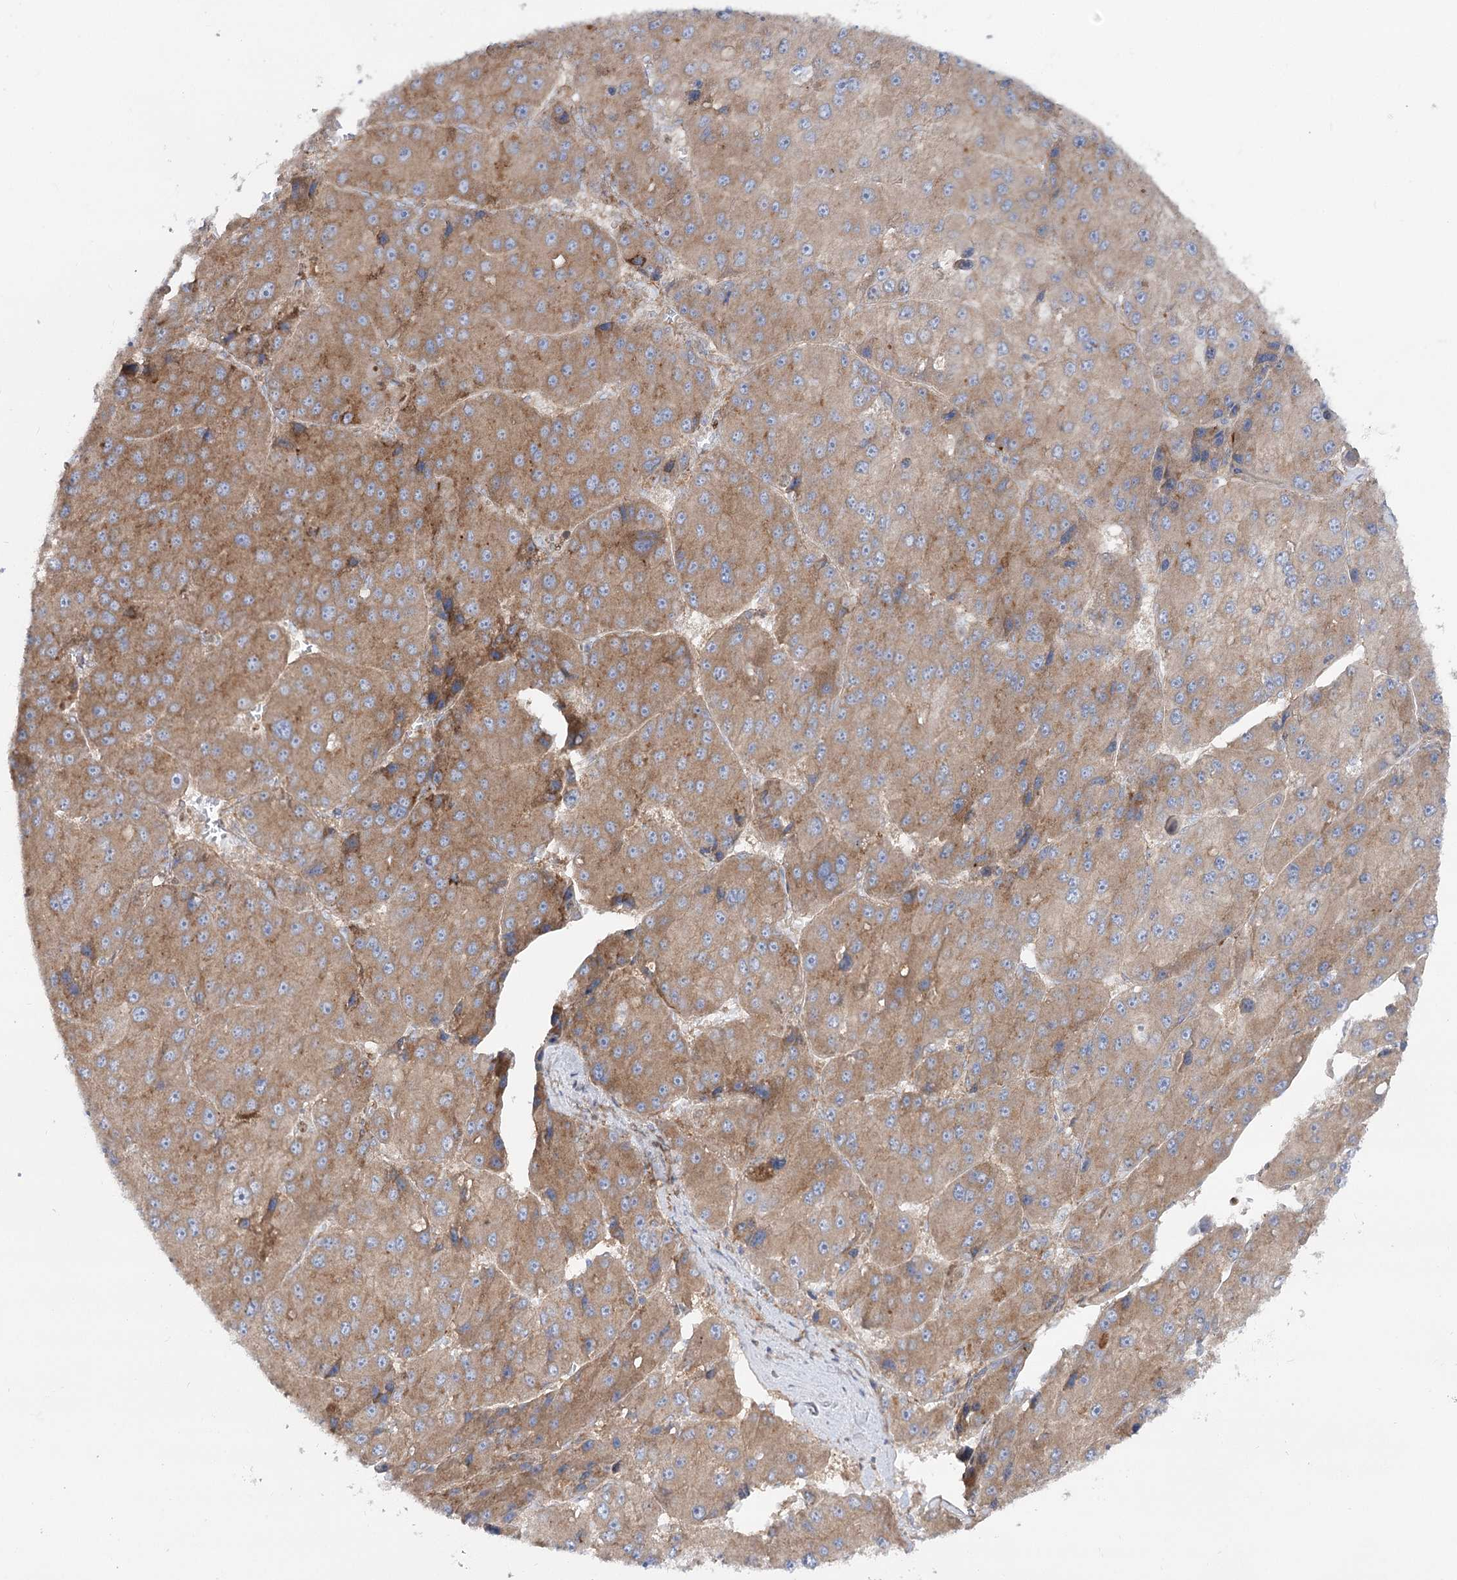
{"staining": {"intensity": "moderate", "quantity": ">75%", "location": "cytoplasmic/membranous"}, "tissue": "liver cancer", "cell_type": "Tumor cells", "image_type": "cancer", "snomed": [{"axis": "morphology", "description": "Carcinoma, Hepatocellular, NOS"}, {"axis": "topography", "description": "Liver"}], "caption": "About >75% of tumor cells in liver cancer (hepatocellular carcinoma) demonstrate moderate cytoplasmic/membranous protein expression as visualized by brown immunohistochemical staining.", "gene": "SCN11A", "patient": {"sex": "female", "age": 73}}